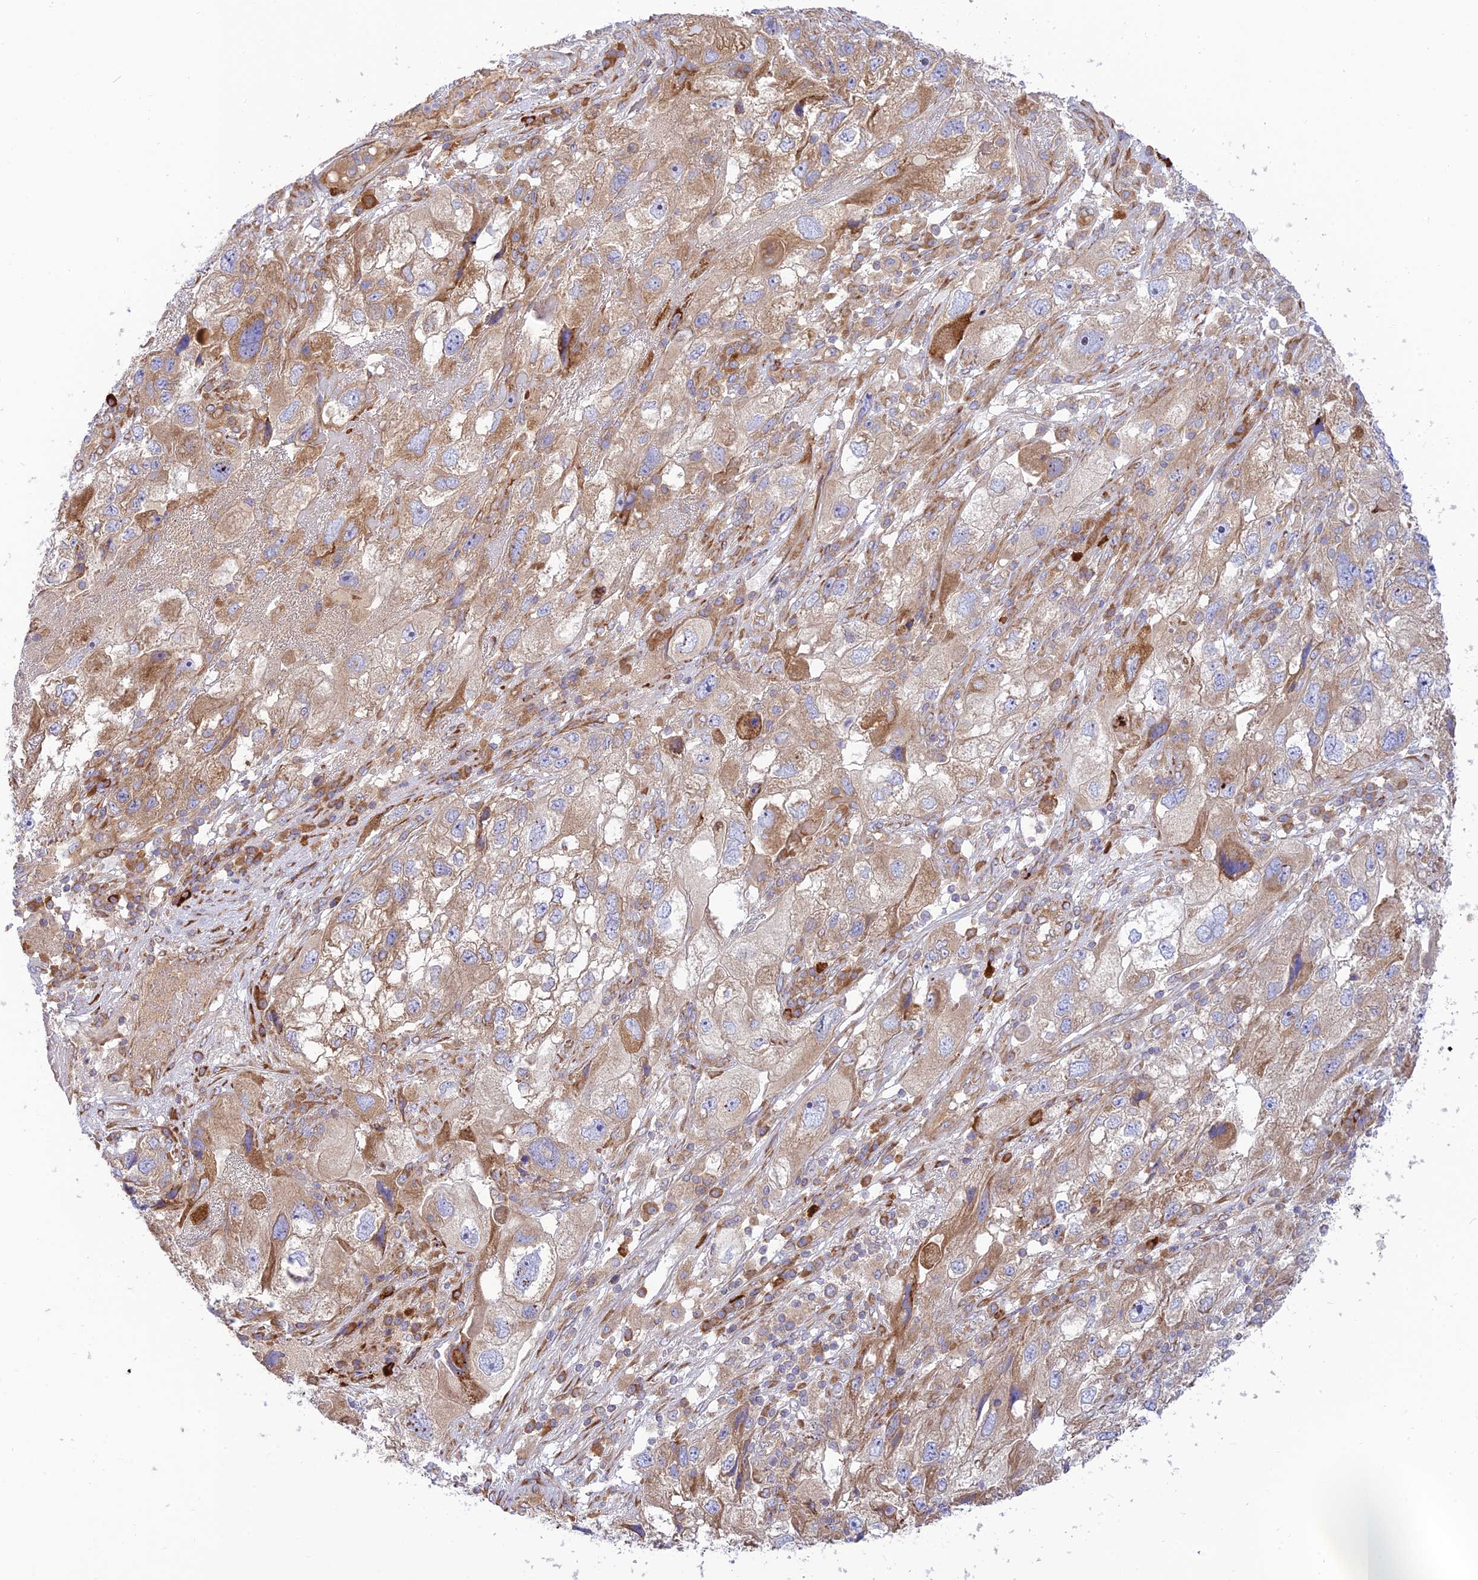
{"staining": {"intensity": "moderate", "quantity": "25%-75%", "location": "cytoplasmic/membranous"}, "tissue": "endometrial cancer", "cell_type": "Tumor cells", "image_type": "cancer", "snomed": [{"axis": "morphology", "description": "Adenocarcinoma, NOS"}, {"axis": "topography", "description": "Endometrium"}], "caption": "DAB (3,3'-diaminobenzidine) immunohistochemical staining of endometrial cancer displays moderate cytoplasmic/membranous protein positivity in approximately 25%-75% of tumor cells. (DAB (3,3'-diaminobenzidine) IHC, brown staining for protein, blue staining for nuclei).", "gene": "PIMREG", "patient": {"sex": "female", "age": 49}}